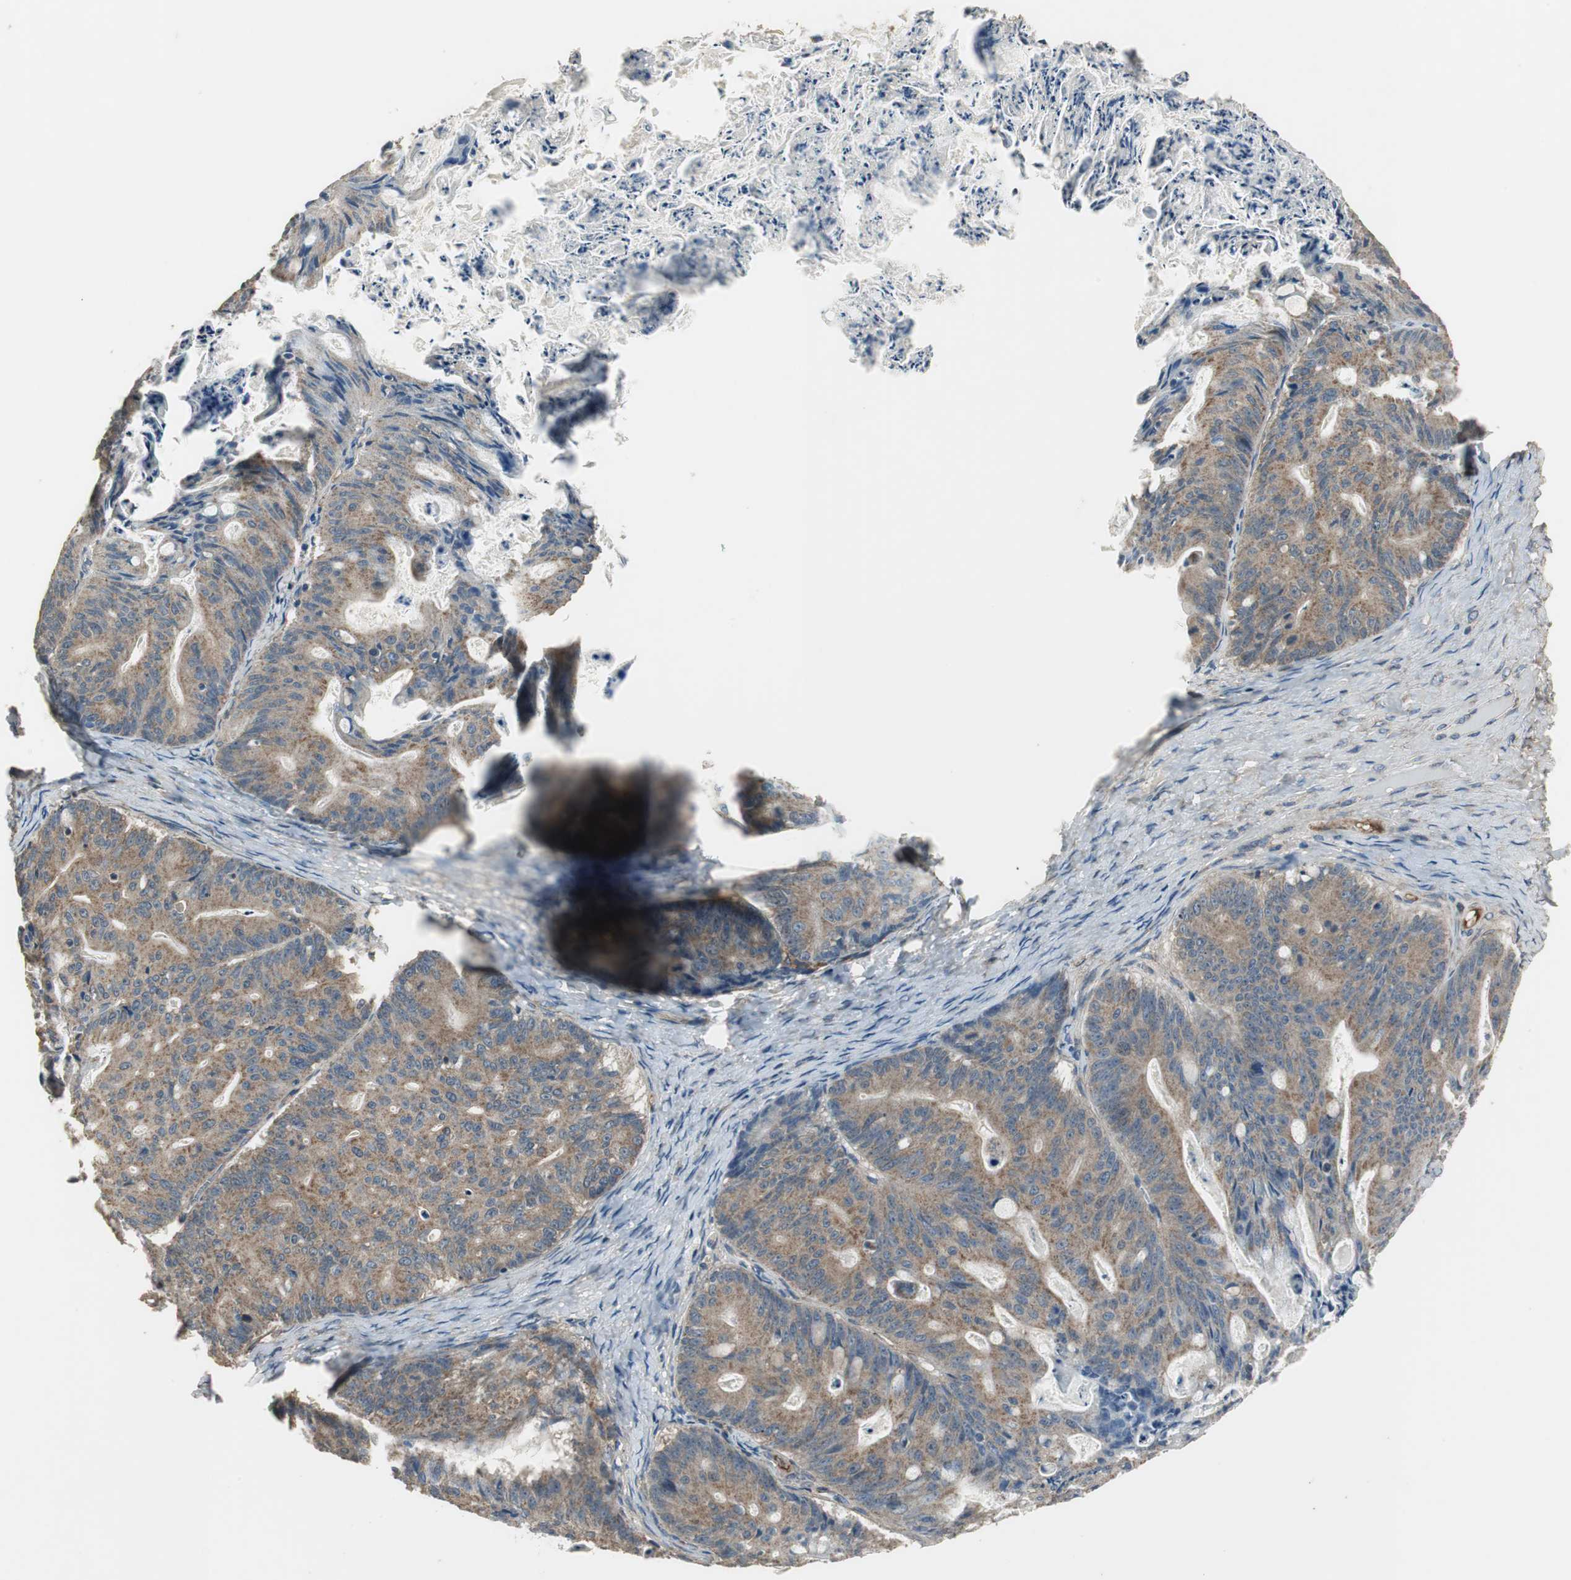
{"staining": {"intensity": "moderate", "quantity": ">75%", "location": "cytoplasmic/membranous"}, "tissue": "ovarian cancer", "cell_type": "Tumor cells", "image_type": "cancer", "snomed": [{"axis": "morphology", "description": "Cystadenocarcinoma, mucinous, NOS"}, {"axis": "topography", "description": "Ovary"}], "caption": "Protein expression analysis of mucinous cystadenocarcinoma (ovarian) exhibits moderate cytoplasmic/membranous expression in about >75% of tumor cells.", "gene": "MSTO1", "patient": {"sex": "female", "age": 36}}